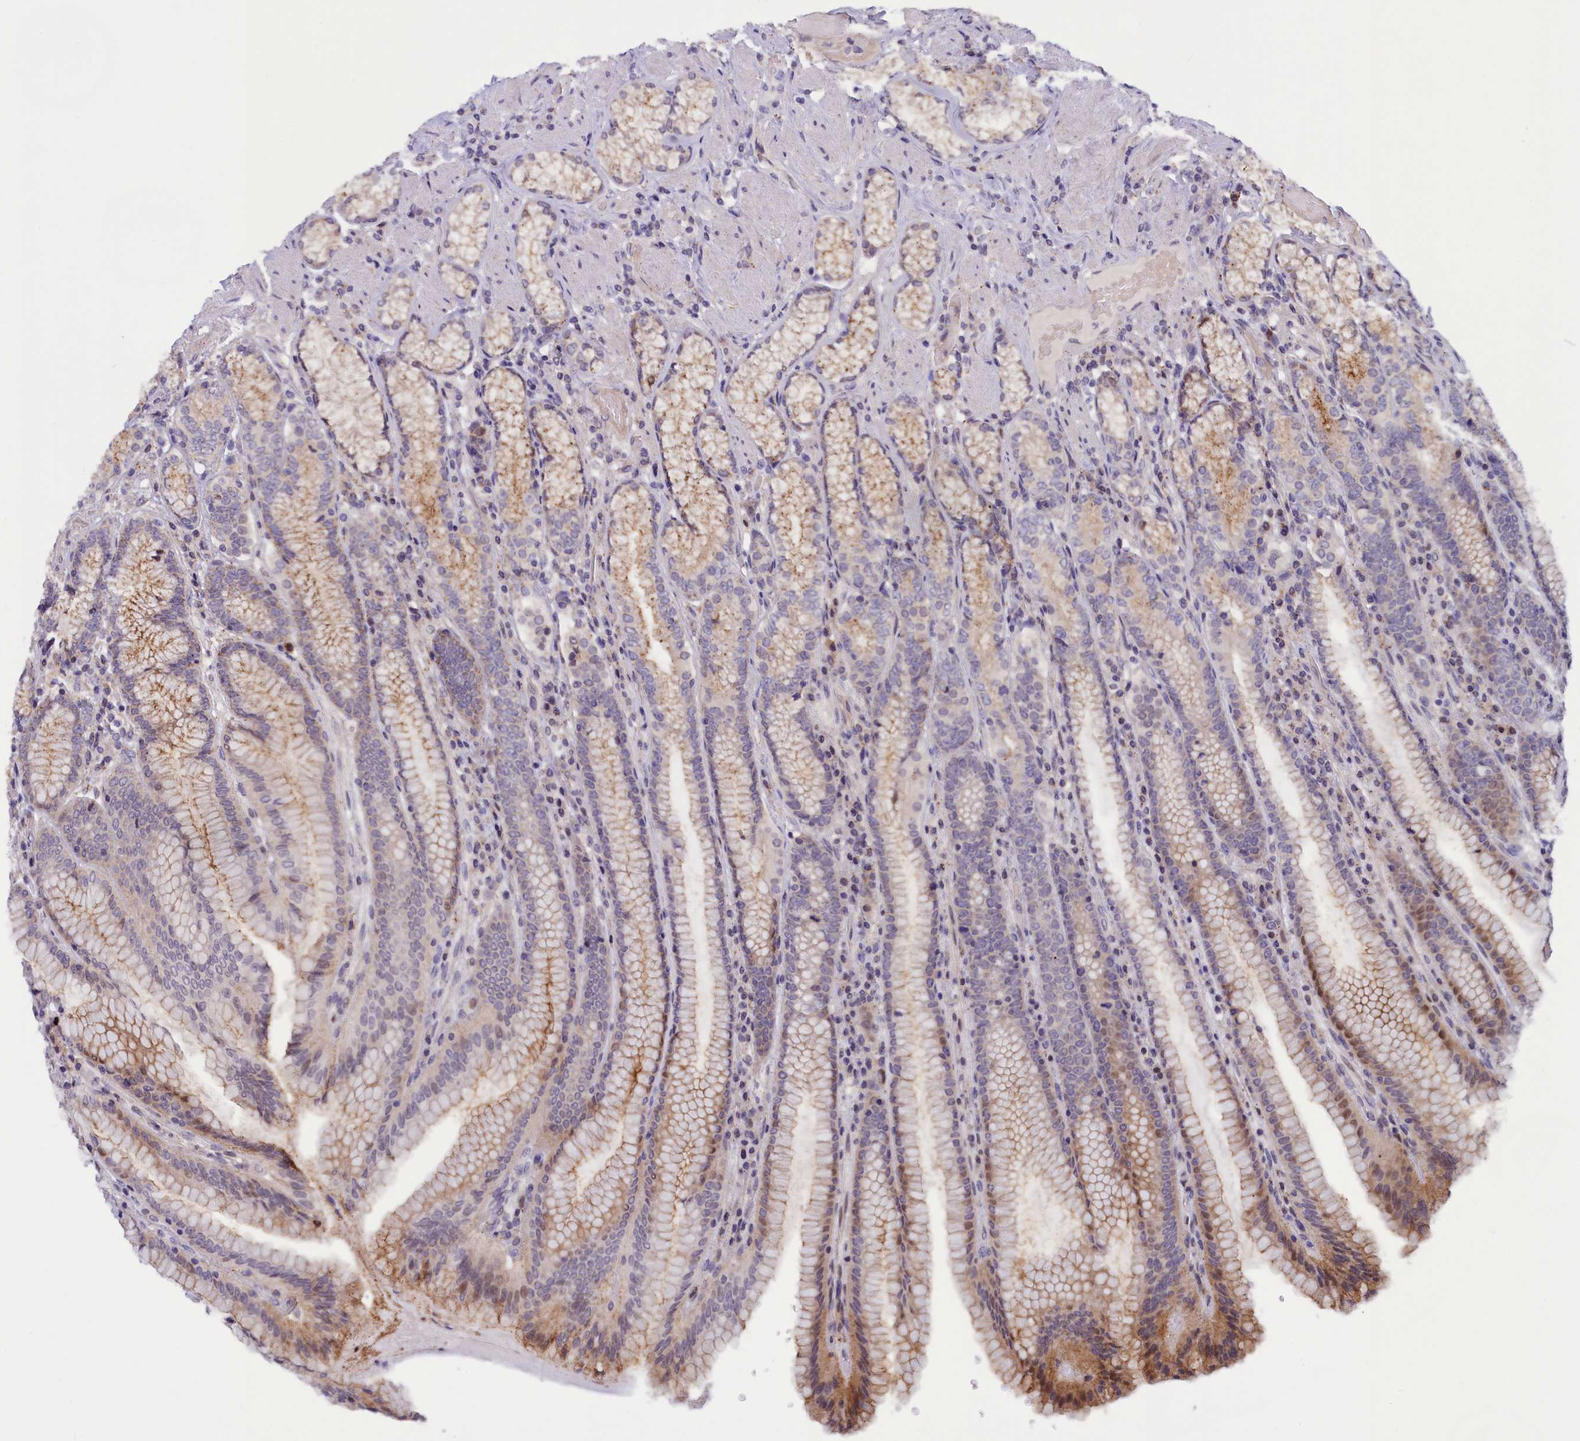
{"staining": {"intensity": "moderate", "quantity": "25%-75%", "location": "cytoplasmic/membranous"}, "tissue": "stomach", "cell_type": "Glandular cells", "image_type": "normal", "snomed": [{"axis": "morphology", "description": "Normal tissue, NOS"}, {"axis": "topography", "description": "Stomach, upper"}, {"axis": "topography", "description": "Stomach, lower"}], "caption": "Immunohistochemistry (IHC) histopathology image of unremarkable human stomach stained for a protein (brown), which reveals medium levels of moderate cytoplasmic/membranous staining in approximately 25%-75% of glandular cells.", "gene": "HYKK", "patient": {"sex": "female", "age": 76}}